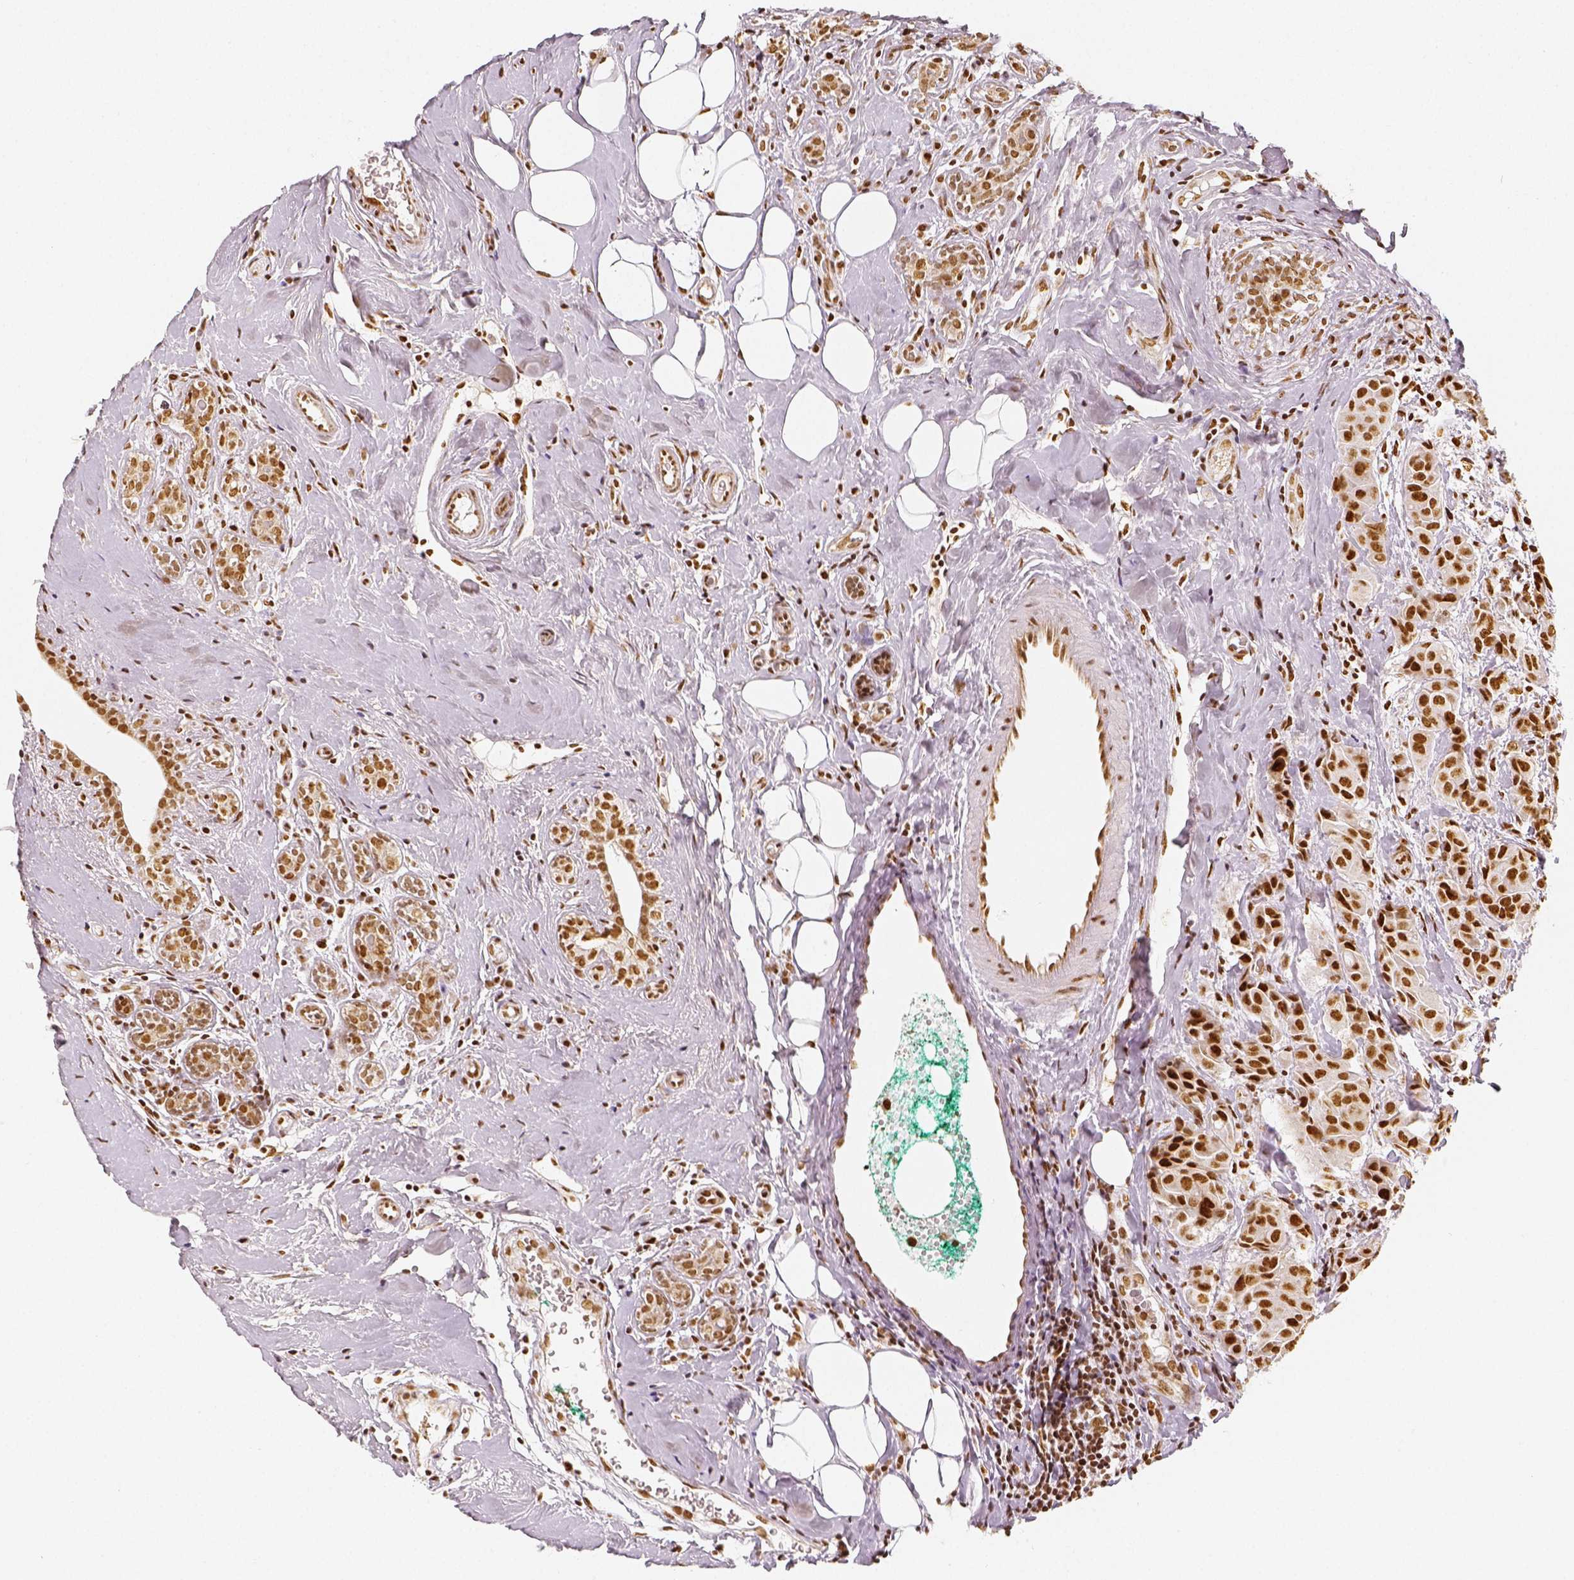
{"staining": {"intensity": "strong", "quantity": ">75%", "location": "nuclear"}, "tissue": "breast cancer", "cell_type": "Tumor cells", "image_type": "cancer", "snomed": [{"axis": "morphology", "description": "Normal tissue, NOS"}, {"axis": "morphology", "description": "Duct carcinoma"}, {"axis": "topography", "description": "Breast"}], "caption": "A brown stain labels strong nuclear expression of a protein in human breast cancer (intraductal carcinoma) tumor cells.", "gene": "KDM5B", "patient": {"sex": "female", "age": 43}}